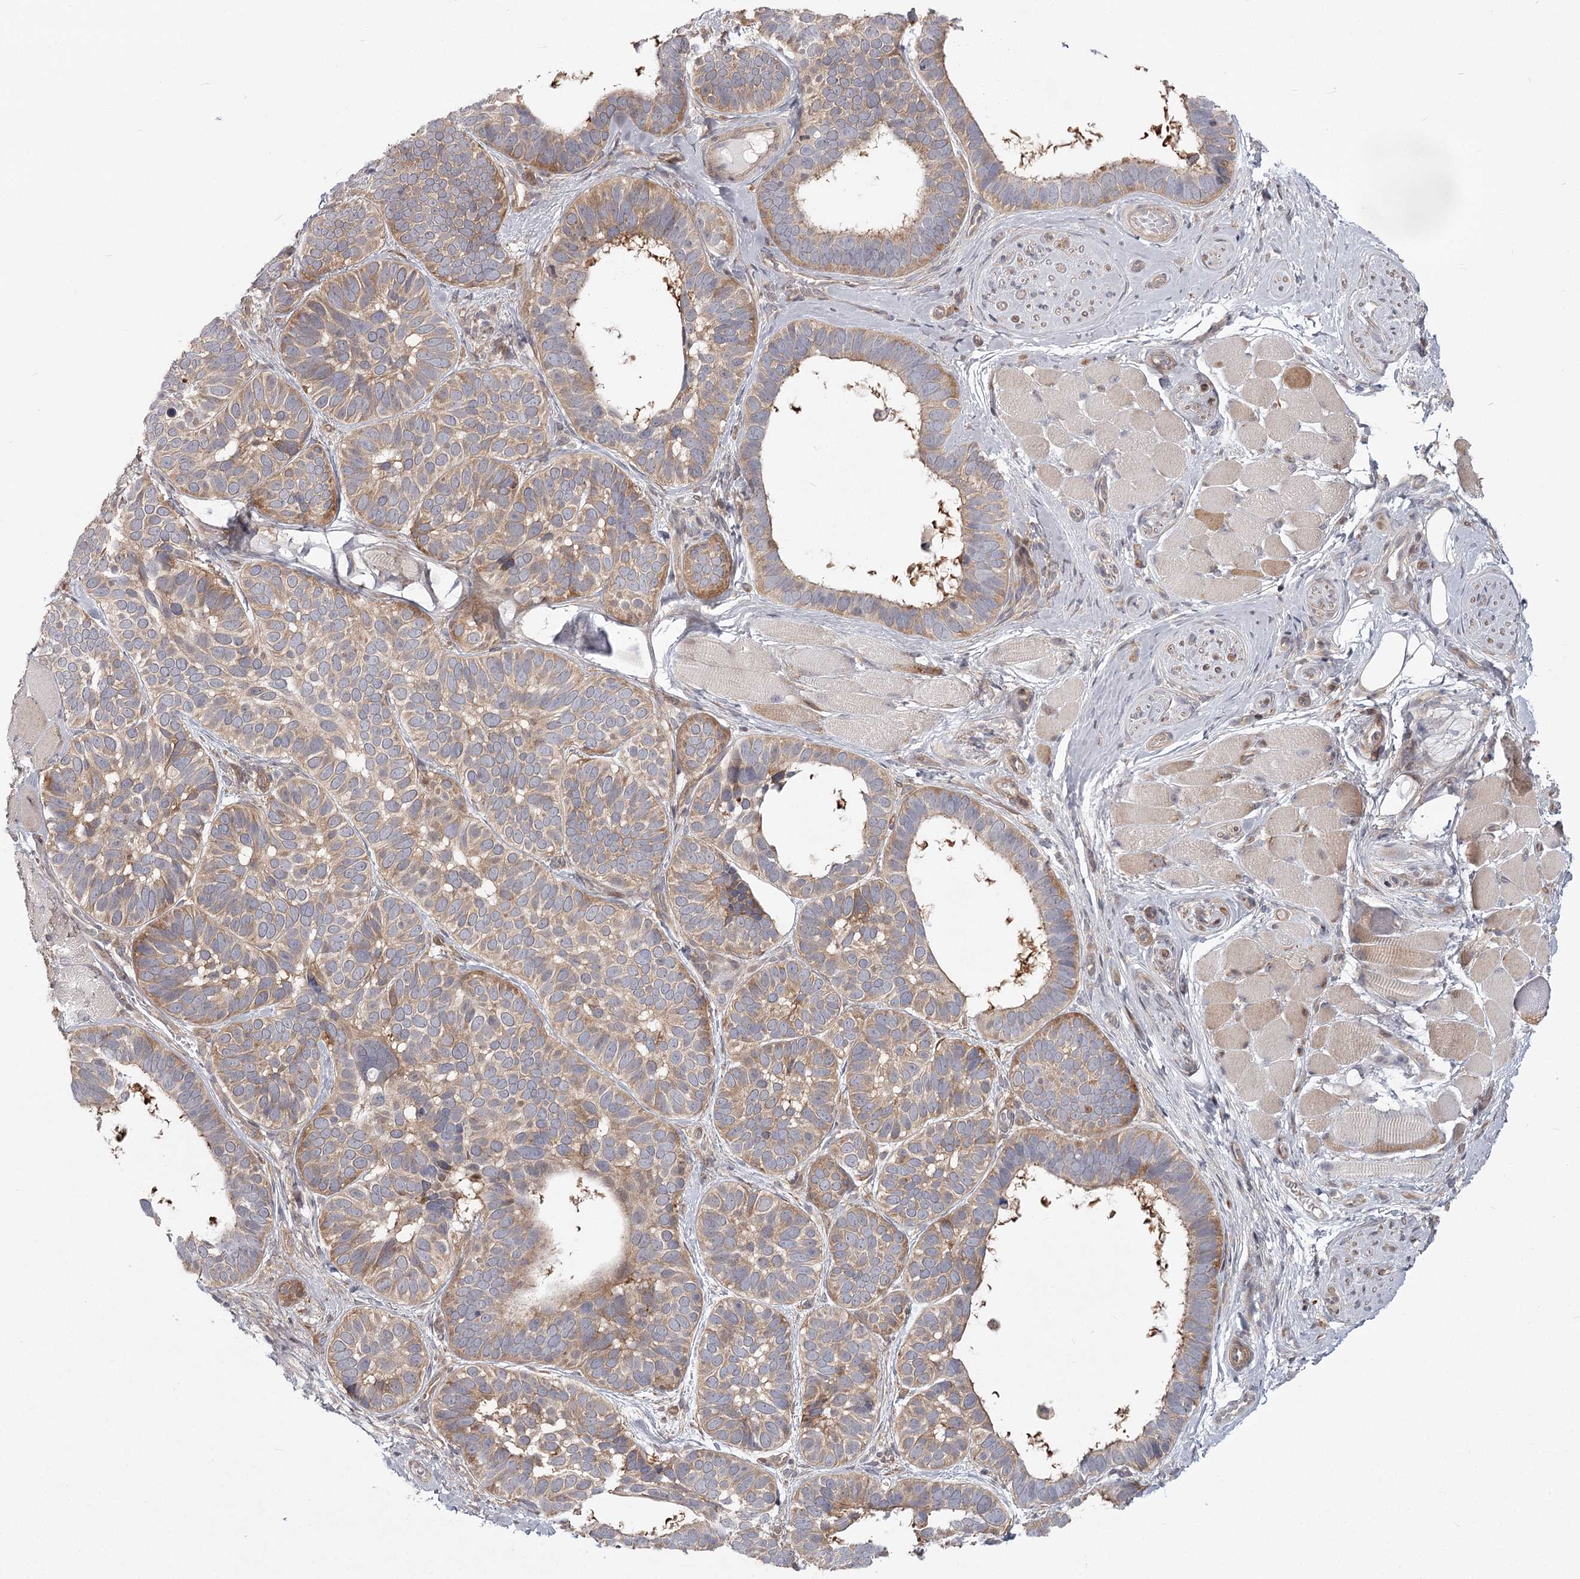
{"staining": {"intensity": "moderate", "quantity": "25%-75%", "location": "cytoplasmic/membranous"}, "tissue": "skin cancer", "cell_type": "Tumor cells", "image_type": "cancer", "snomed": [{"axis": "morphology", "description": "Basal cell carcinoma"}, {"axis": "topography", "description": "Skin"}], "caption": "This photomicrograph exhibits immunohistochemistry (IHC) staining of human skin basal cell carcinoma, with medium moderate cytoplasmic/membranous positivity in about 25%-75% of tumor cells.", "gene": "CCNG2", "patient": {"sex": "male", "age": 62}}